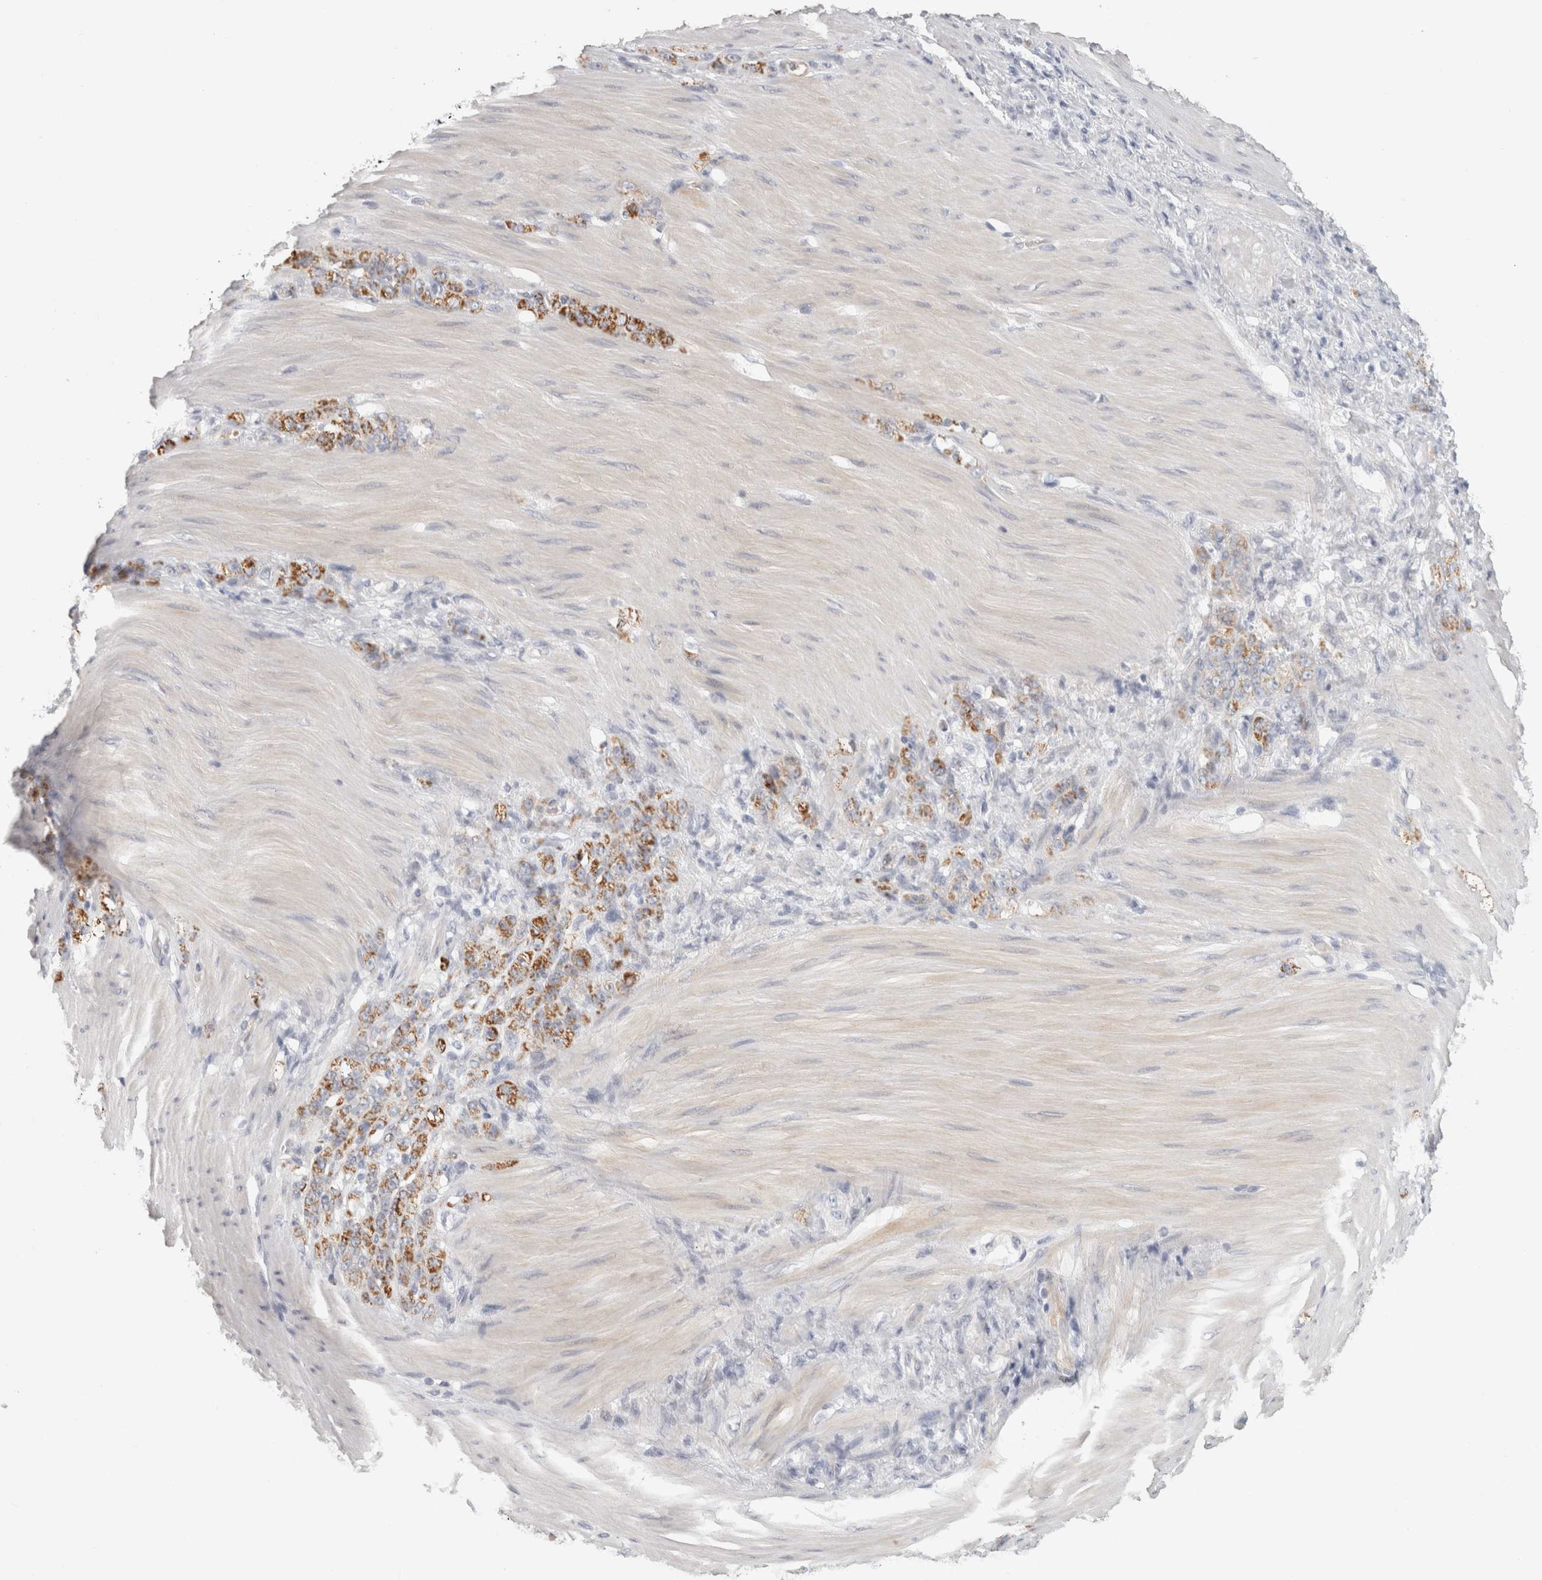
{"staining": {"intensity": "moderate", "quantity": ">75%", "location": "cytoplasmic/membranous"}, "tissue": "stomach cancer", "cell_type": "Tumor cells", "image_type": "cancer", "snomed": [{"axis": "morphology", "description": "Normal tissue, NOS"}, {"axis": "morphology", "description": "Adenocarcinoma, NOS"}, {"axis": "topography", "description": "Stomach"}], "caption": "Immunohistochemistry (IHC) micrograph of human adenocarcinoma (stomach) stained for a protein (brown), which exhibits medium levels of moderate cytoplasmic/membranous expression in approximately >75% of tumor cells.", "gene": "FBLIM1", "patient": {"sex": "male", "age": 82}}